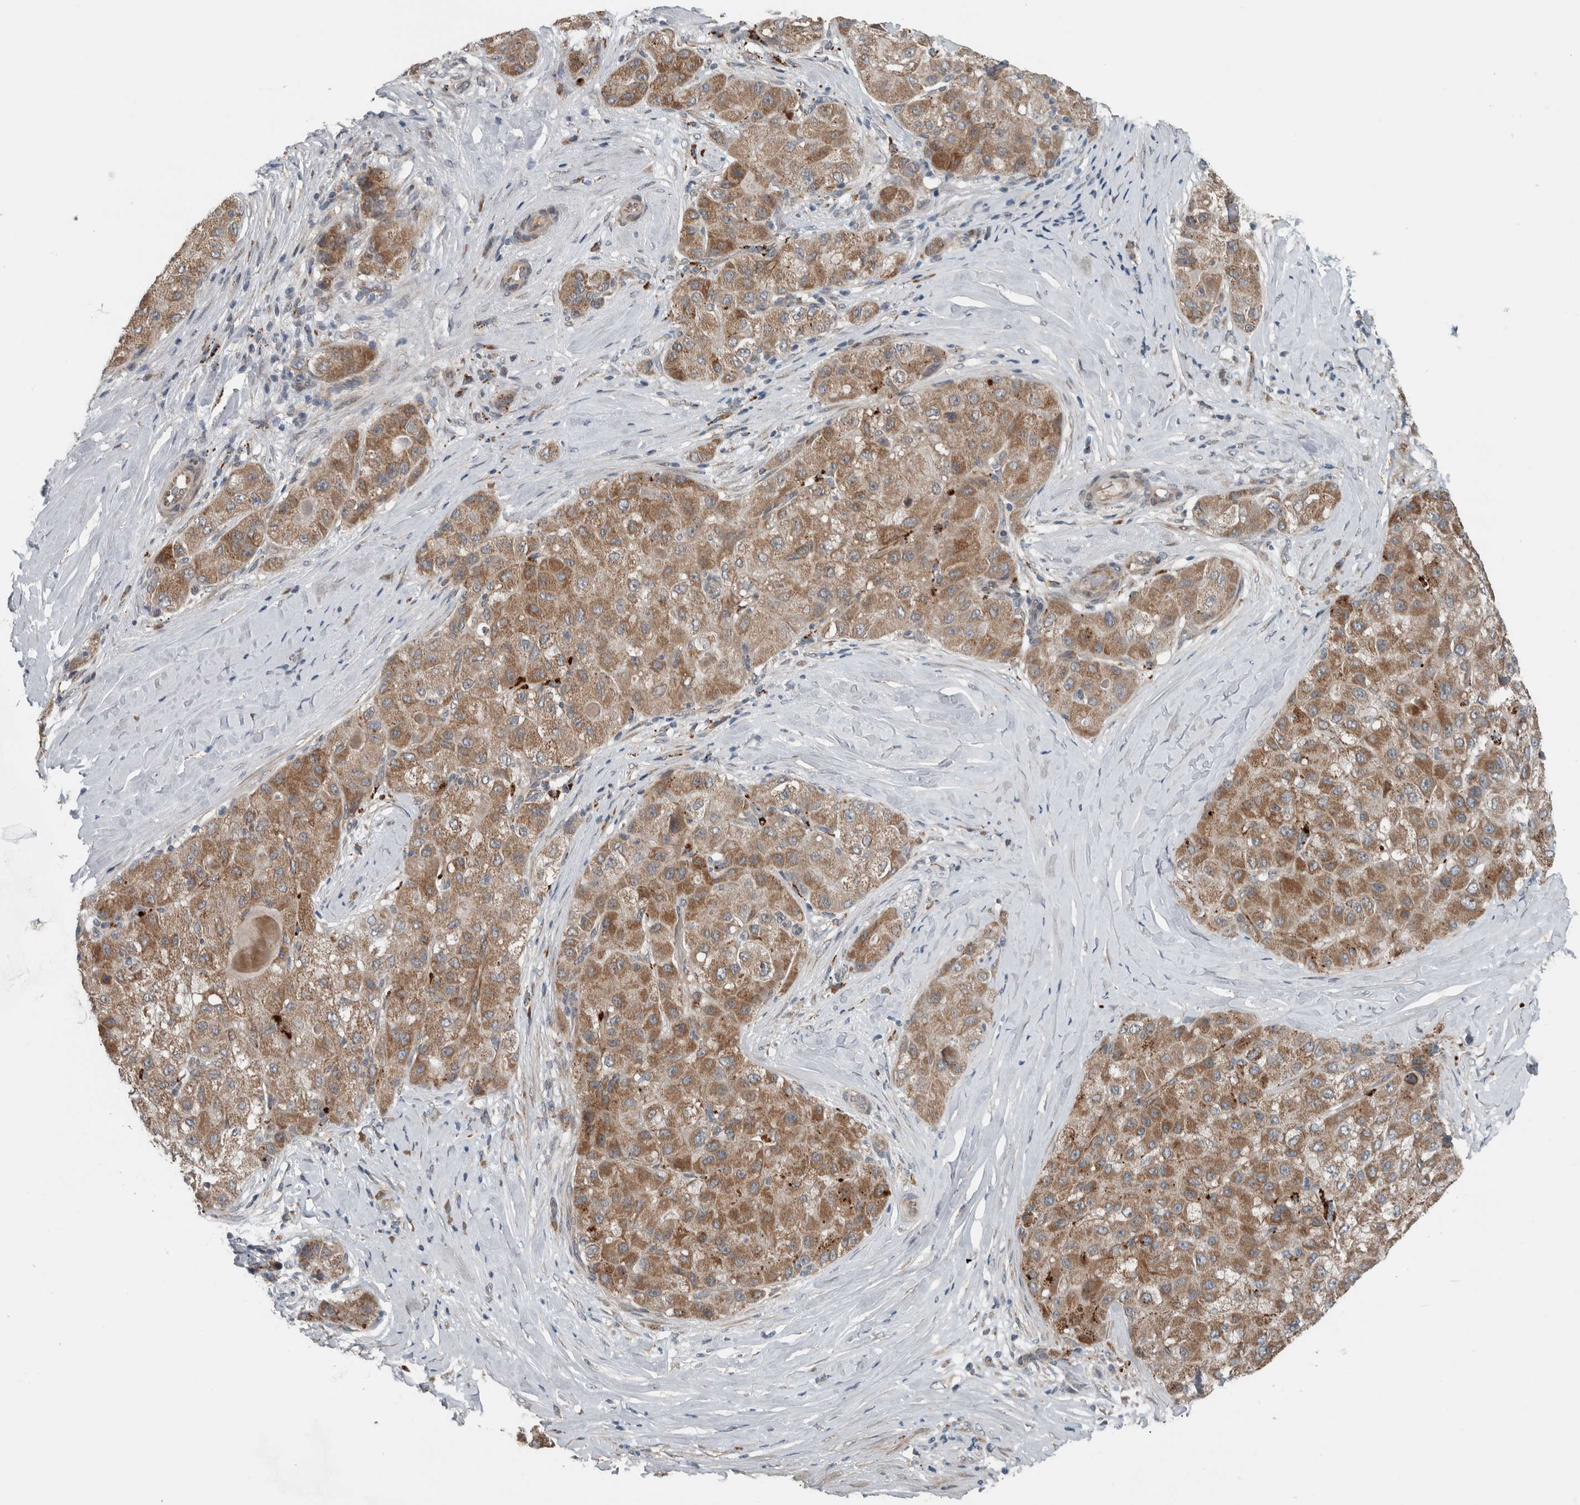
{"staining": {"intensity": "moderate", "quantity": ">75%", "location": "cytoplasmic/membranous"}, "tissue": "liver cancer", "cell_type": "Tumor cells", "image_type": "cancer", "snomed": [{"axis": "morphology", "description": "Carcinoma, Hepatocellular, NOS"}, {"axis": "topography", "description": "Liver"}], "caption": "Tumor cells exhibit medium levels of moderate cytoplasmic/membranous expression in about >75% of cells in hepatocellular carcinoma (liver).", "gene": "GBA2", "patient": {"sex": "male", "age": 80}}